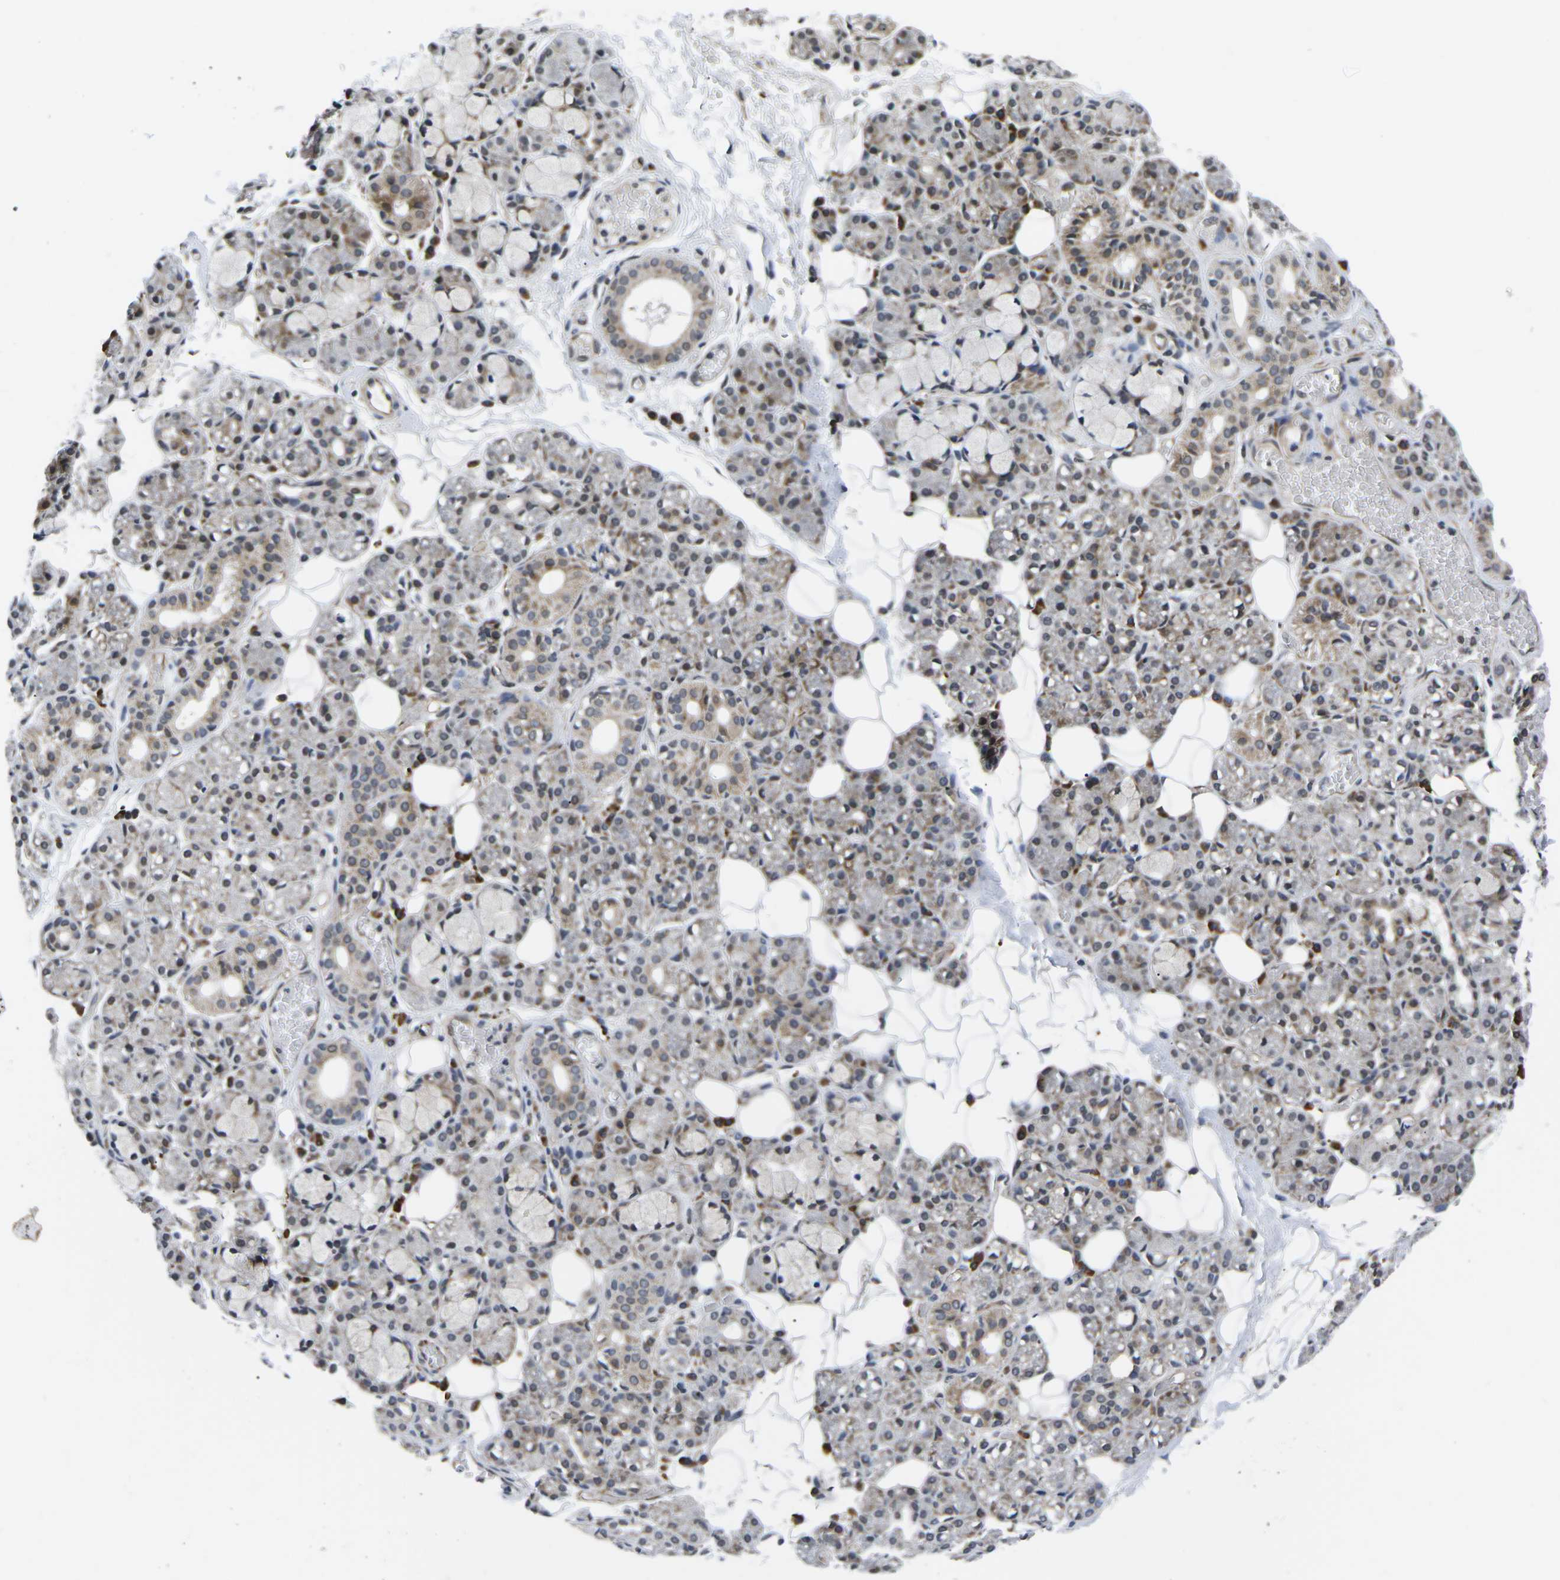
{"staining": {"intensity": "moderate", "quantity": "25%-75%", "location": "cytoplasmic/membranous"}, "tissue": "salivary gland", "cell_type": "Glandular cells", "image_type": "normal", "snomed": [{"axis": "morphology", "description": "Normal tissue, NOS"}, {"axis": "topography", "description": "Salivary gland"}], "caption": "Protein staining displays moderate cytoplasmic/membranous positivity in about 25%-75% of glandular cells in unremarkable salivary gland.", "gene": "CCNE1", "patient": {"sex": "male", "age": 63}}